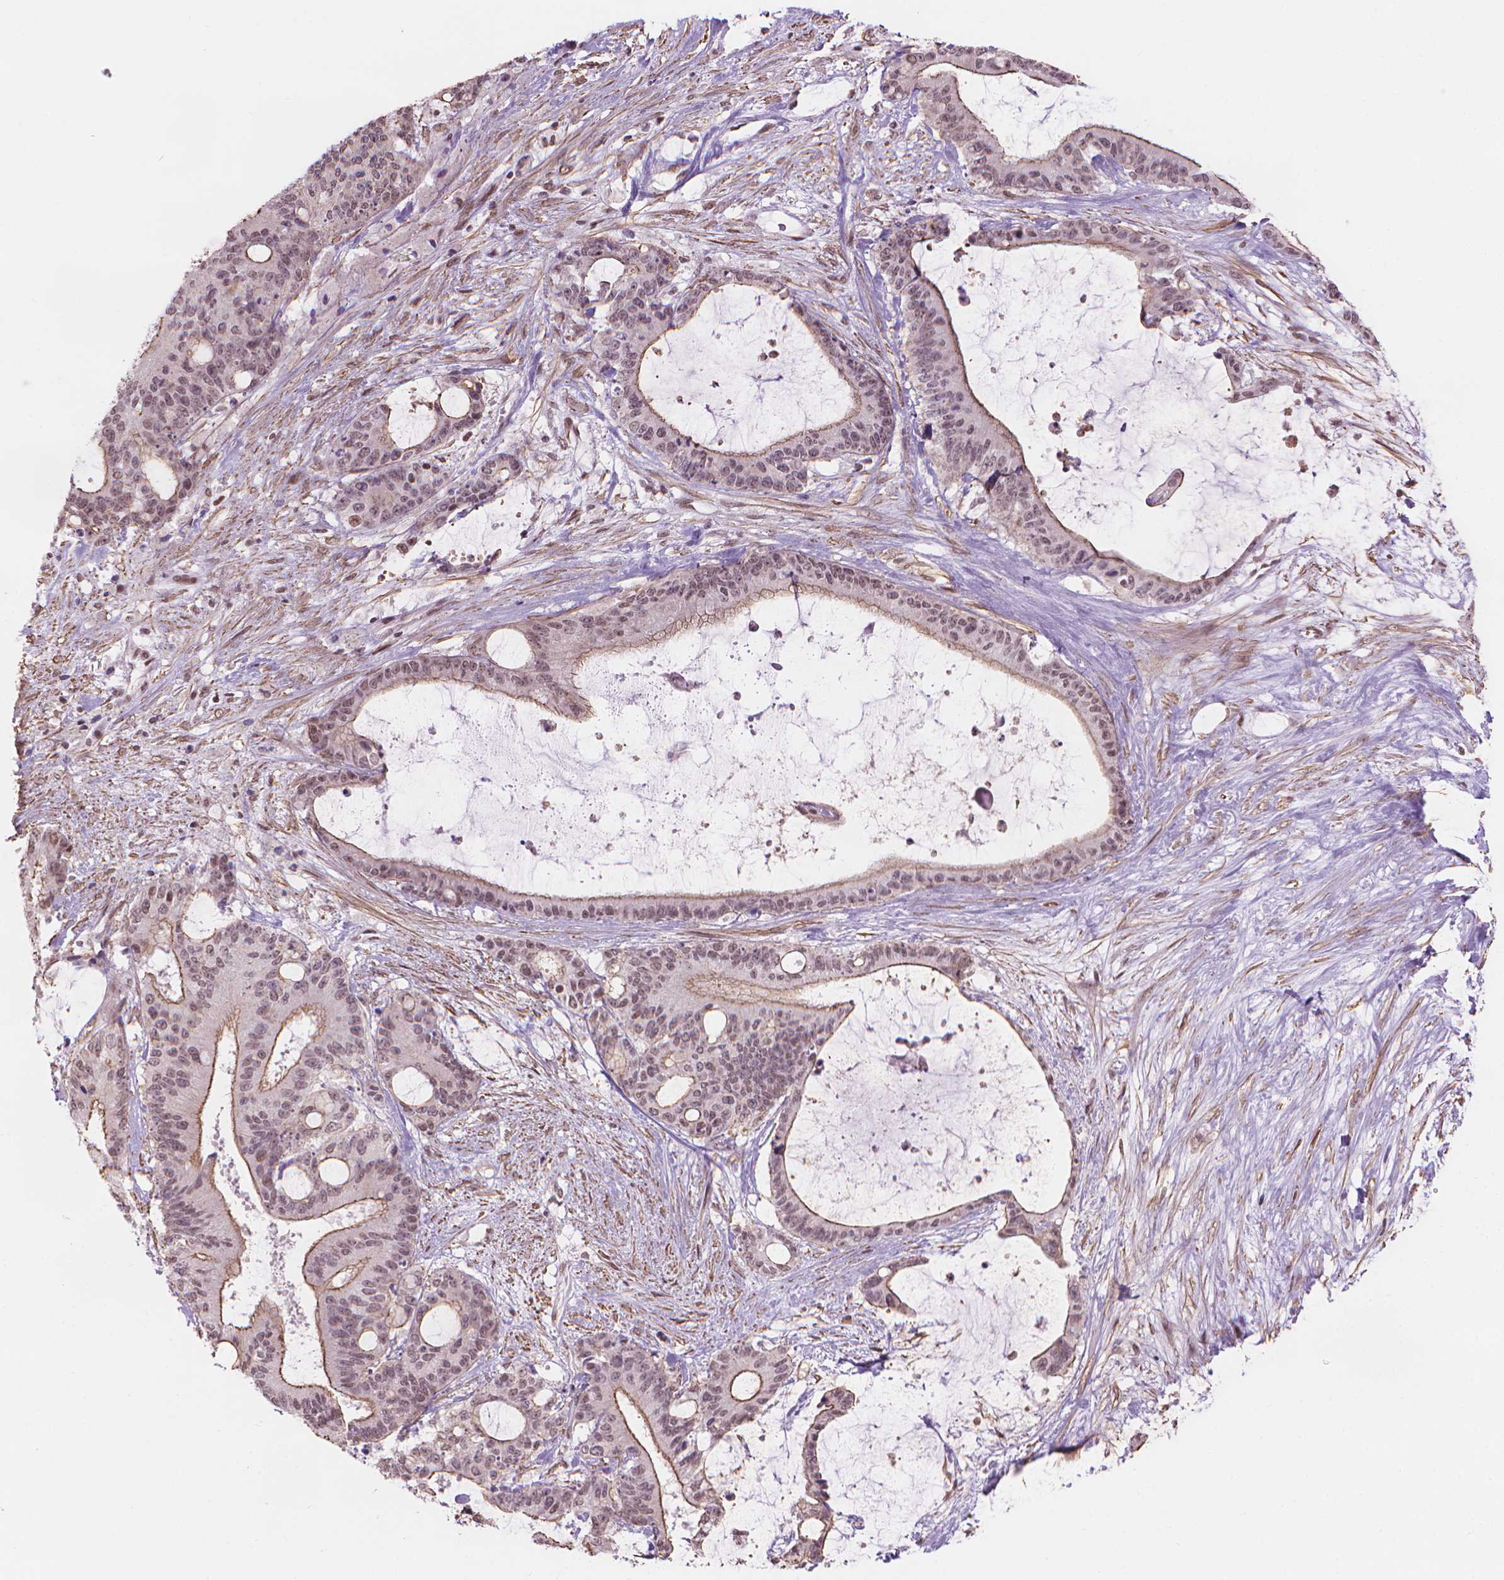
{"staining": {"intensity": "moderate", "quantity": "<25%", "location": "cytoplasmic/membranous,nuclear"}, "tissue": "liver cancer", "cell_type": "Tumor cells", "image_type": "cancer", "snomed": [{"axis": "morphology", "description": "Normal tissue, NOS"}, {"axis": "morphology", "description": "Cholangiocarcinoma"}, {"axis": "topography", "description": "Liver"}, {"axis": "topography", "description": "Peripheral nerve tissue"}], "caption": "An image of human liver cancer (cholangiocarcinoma) stained for a protein reveals moderate cytoplasmic/membranous and nuclear brown staining in tumor cells.", "gene": "HOXD4", "patient": {"sex": "female", "age": 73}}